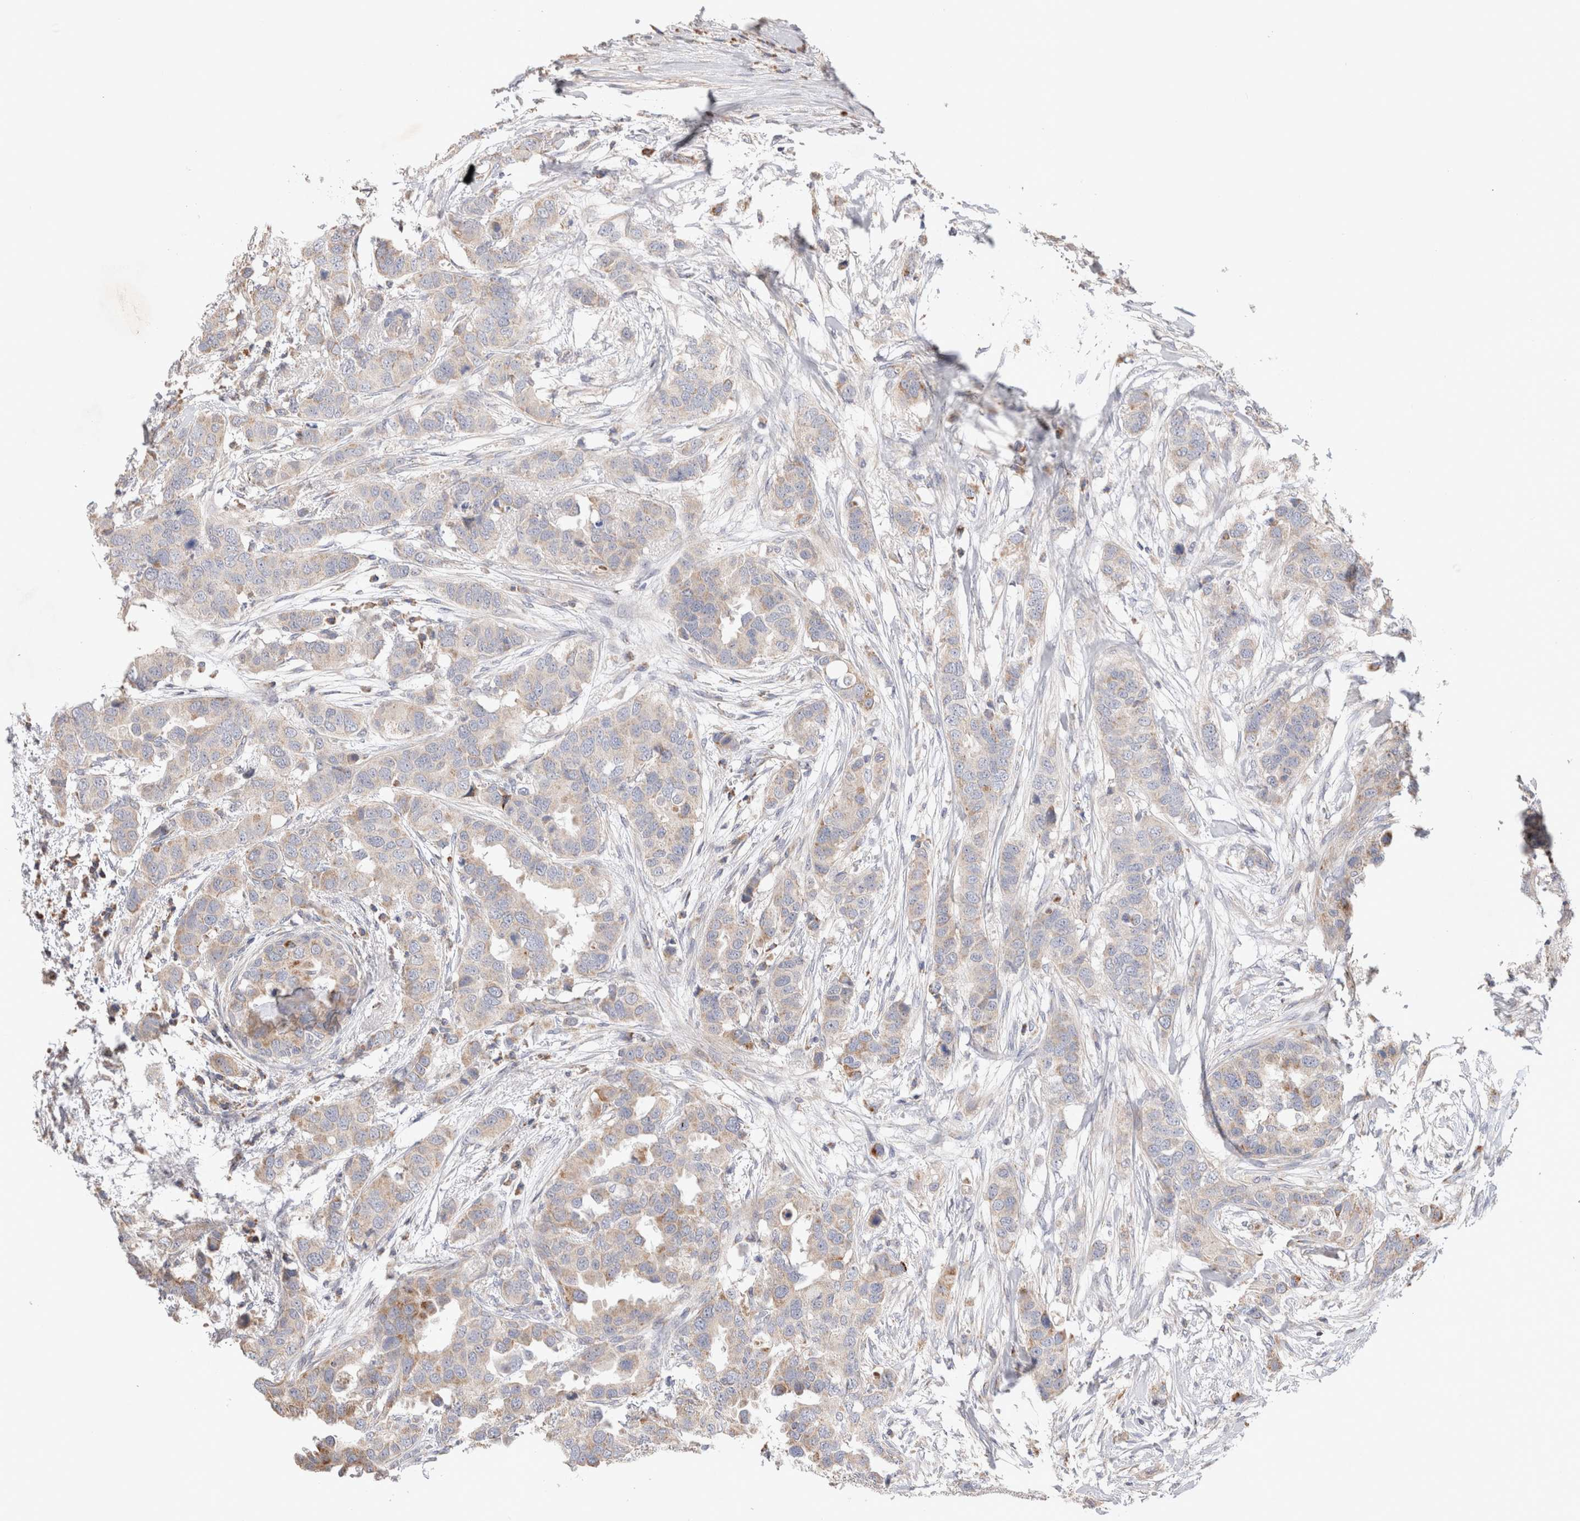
{"staining": {"intensity": "moderate", "quantity": "25%-75%", "location": "cytoplasmic/membranous"}, "tissue": "breast cancer", "cell_type": "Tumor cells", "image_type": "cancer", "snomed": [{"axis": "morphology", "description": "Duct carcinoma"}, {"axis": "topography", "description": "Breast"}], "caption": "Immunohistochemical staining of breast cancer (infiltrating ductal carcinoma) exhibits medium levels of moderate cytoplasmic/membranous protein positivity in approximately 25%-75% of tumor cells. (DAB (3,3'-diaminobenzidine) IHC, brown staining for protein, blue staining for nuclei).", "gene": "CHADL", "patient": {"sex": "female", "age": 50}}